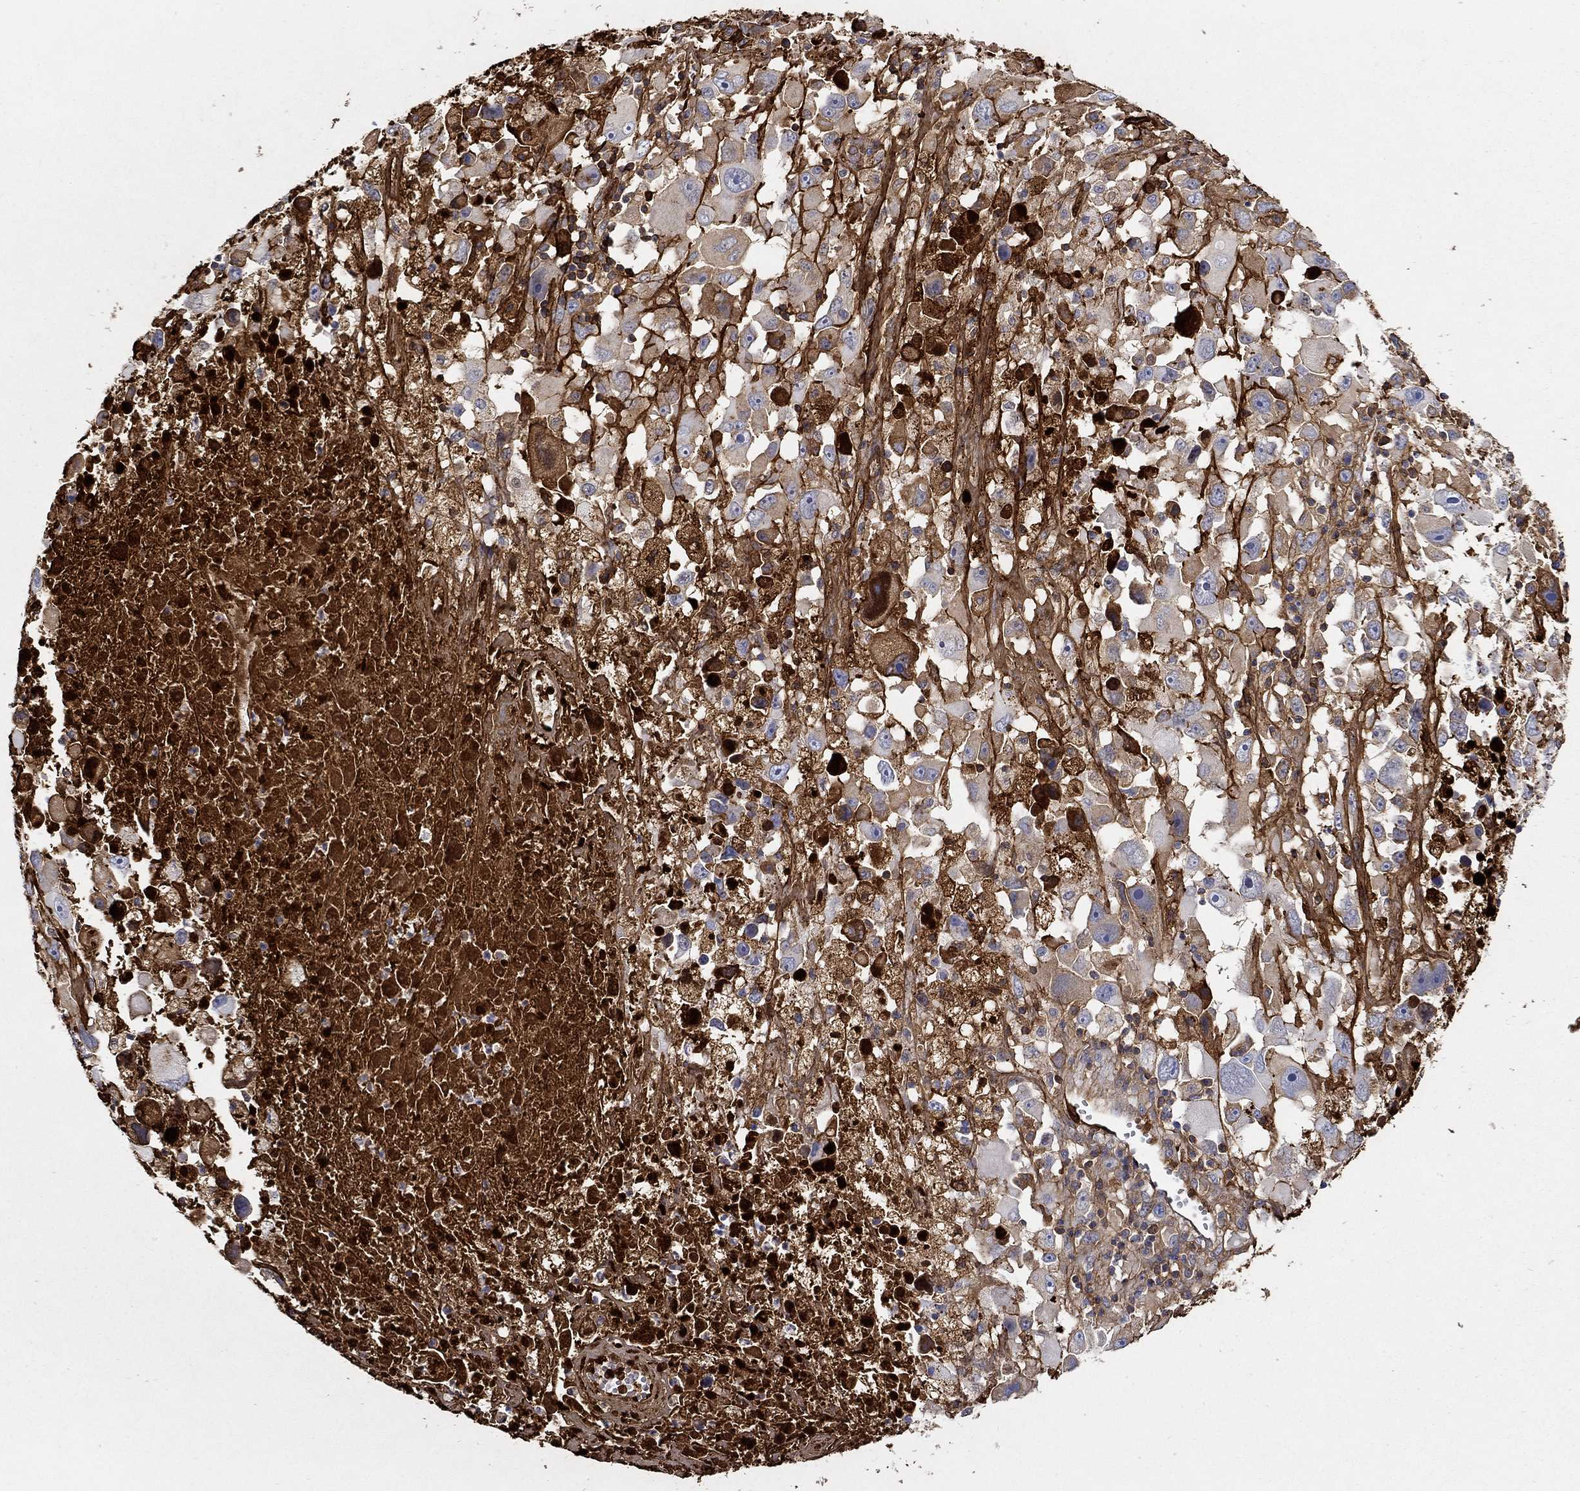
{"staining": {"intensity": "weak", "quantity": "25%-75%", "location": "cytoplasmic/membranous"}, "tissue": "melanoma", "cell_type": "Tumor cells", "image_type": "cancer", "snomed": [{"axis": "morphology", "description": "Malignant melanoma, Metastatic site"}, {"axis": "topography", "description": "Lymph node"}], "caption": "A histopathology image showing weak cytoplasmic/membranous staining in approximately 25%-75% of tumor cells in malignant melanoma (metastatic site), as visualized by brown immunohistochemical staining.", "gene": "TGFBI", "patient": {"sex": "male", "age": 50}}